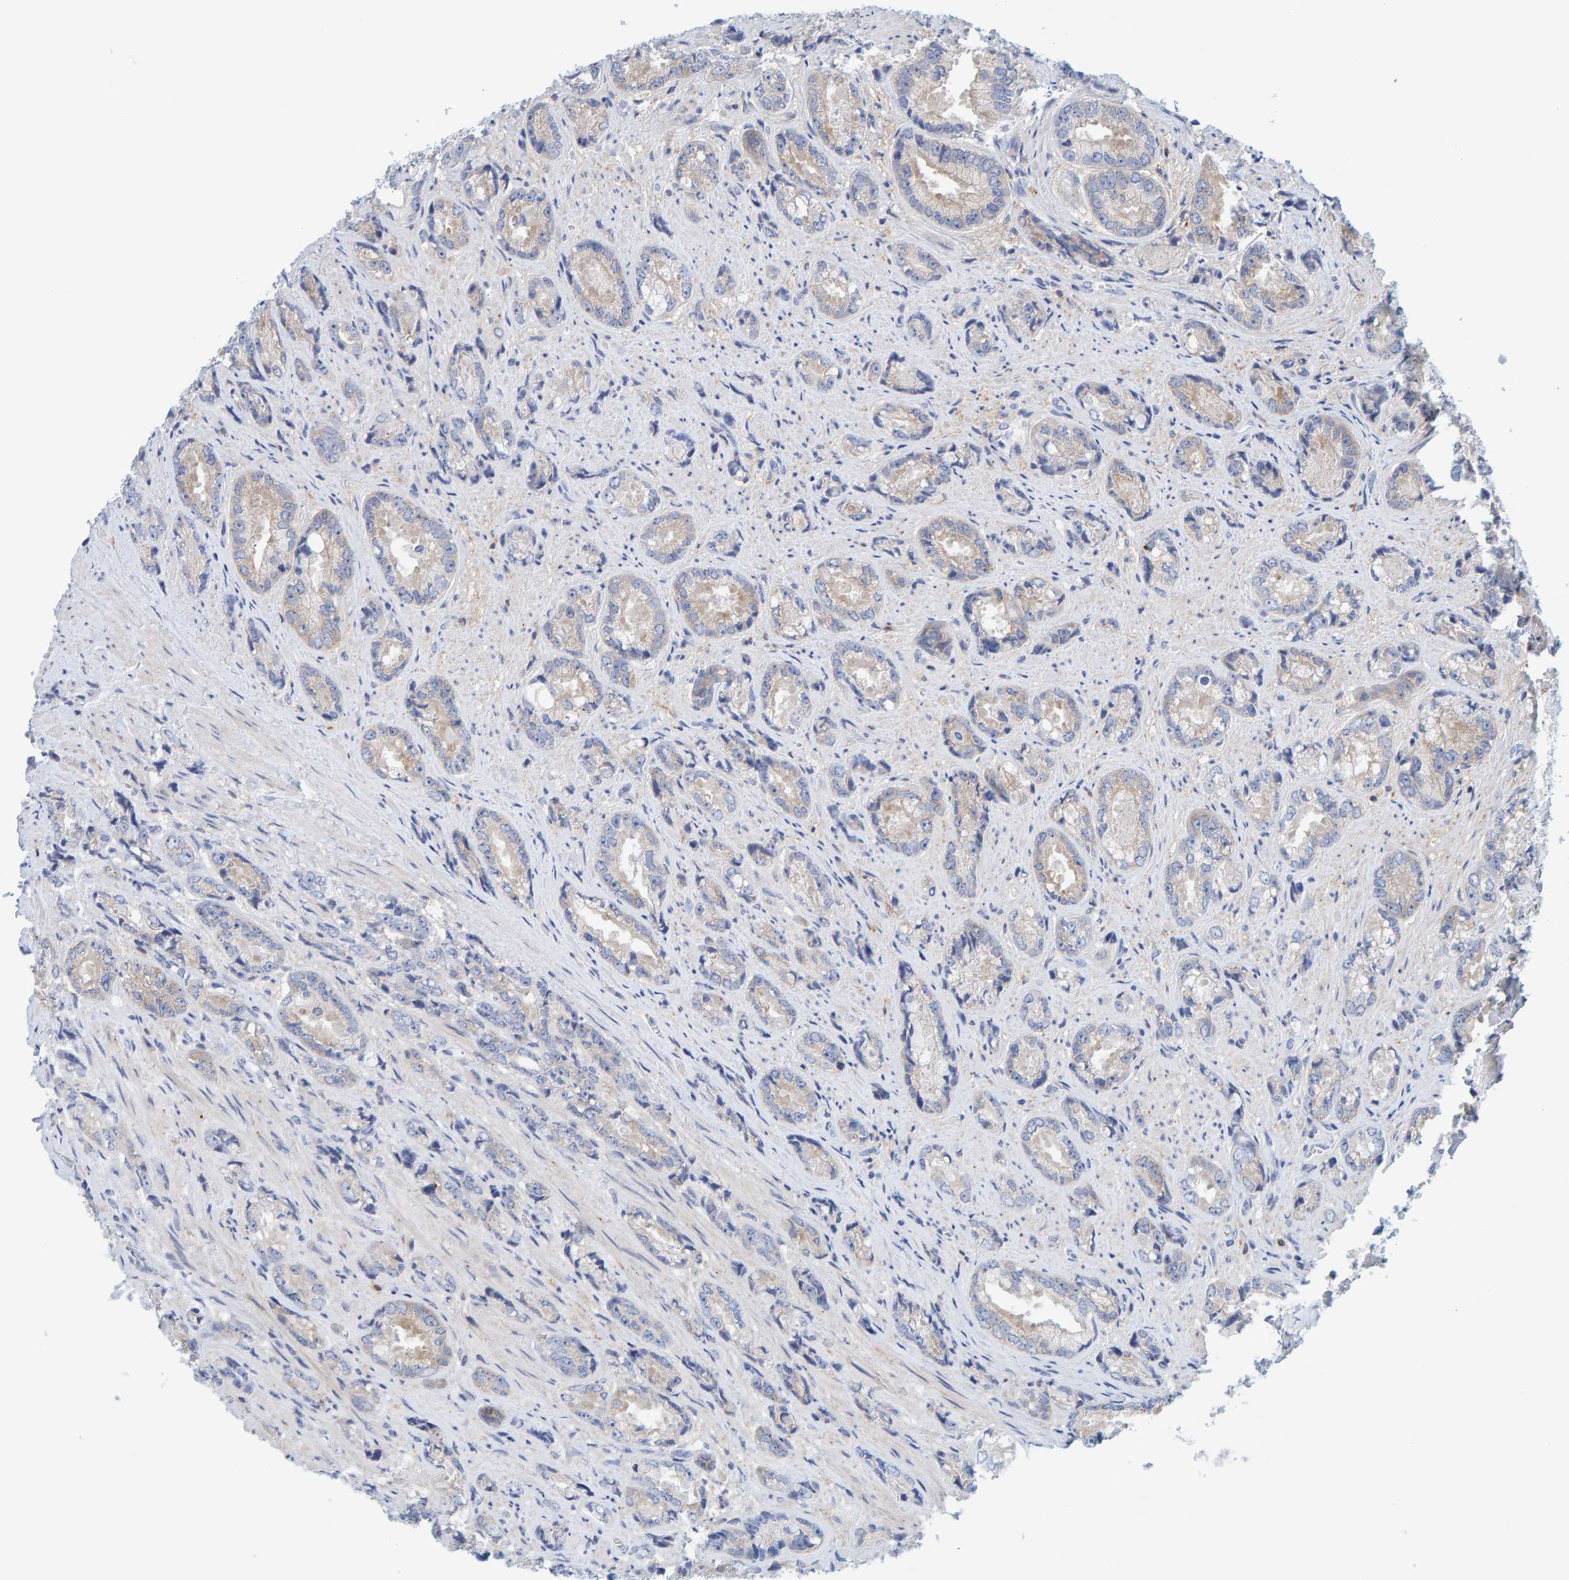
{"staining": {"intensity": "weak", "quantity": "<25%", "location": "cytoplasmic/membranous"}, "tissue": "prostate cancer", "cell_type": "Tumor cells", "image_type": "cancer", "snomed": [{"axis": "morphology", "description": "Adenocarcinoma, High grade"}, {"axis": "topography", "description": "Prostate"}], "caption": "Immunohistochemical staining of human prostate cancer reveals no significant positivity in tumor cells.", "gene": "KLHL11", "patient": {"sex": "male", "age": 61}}